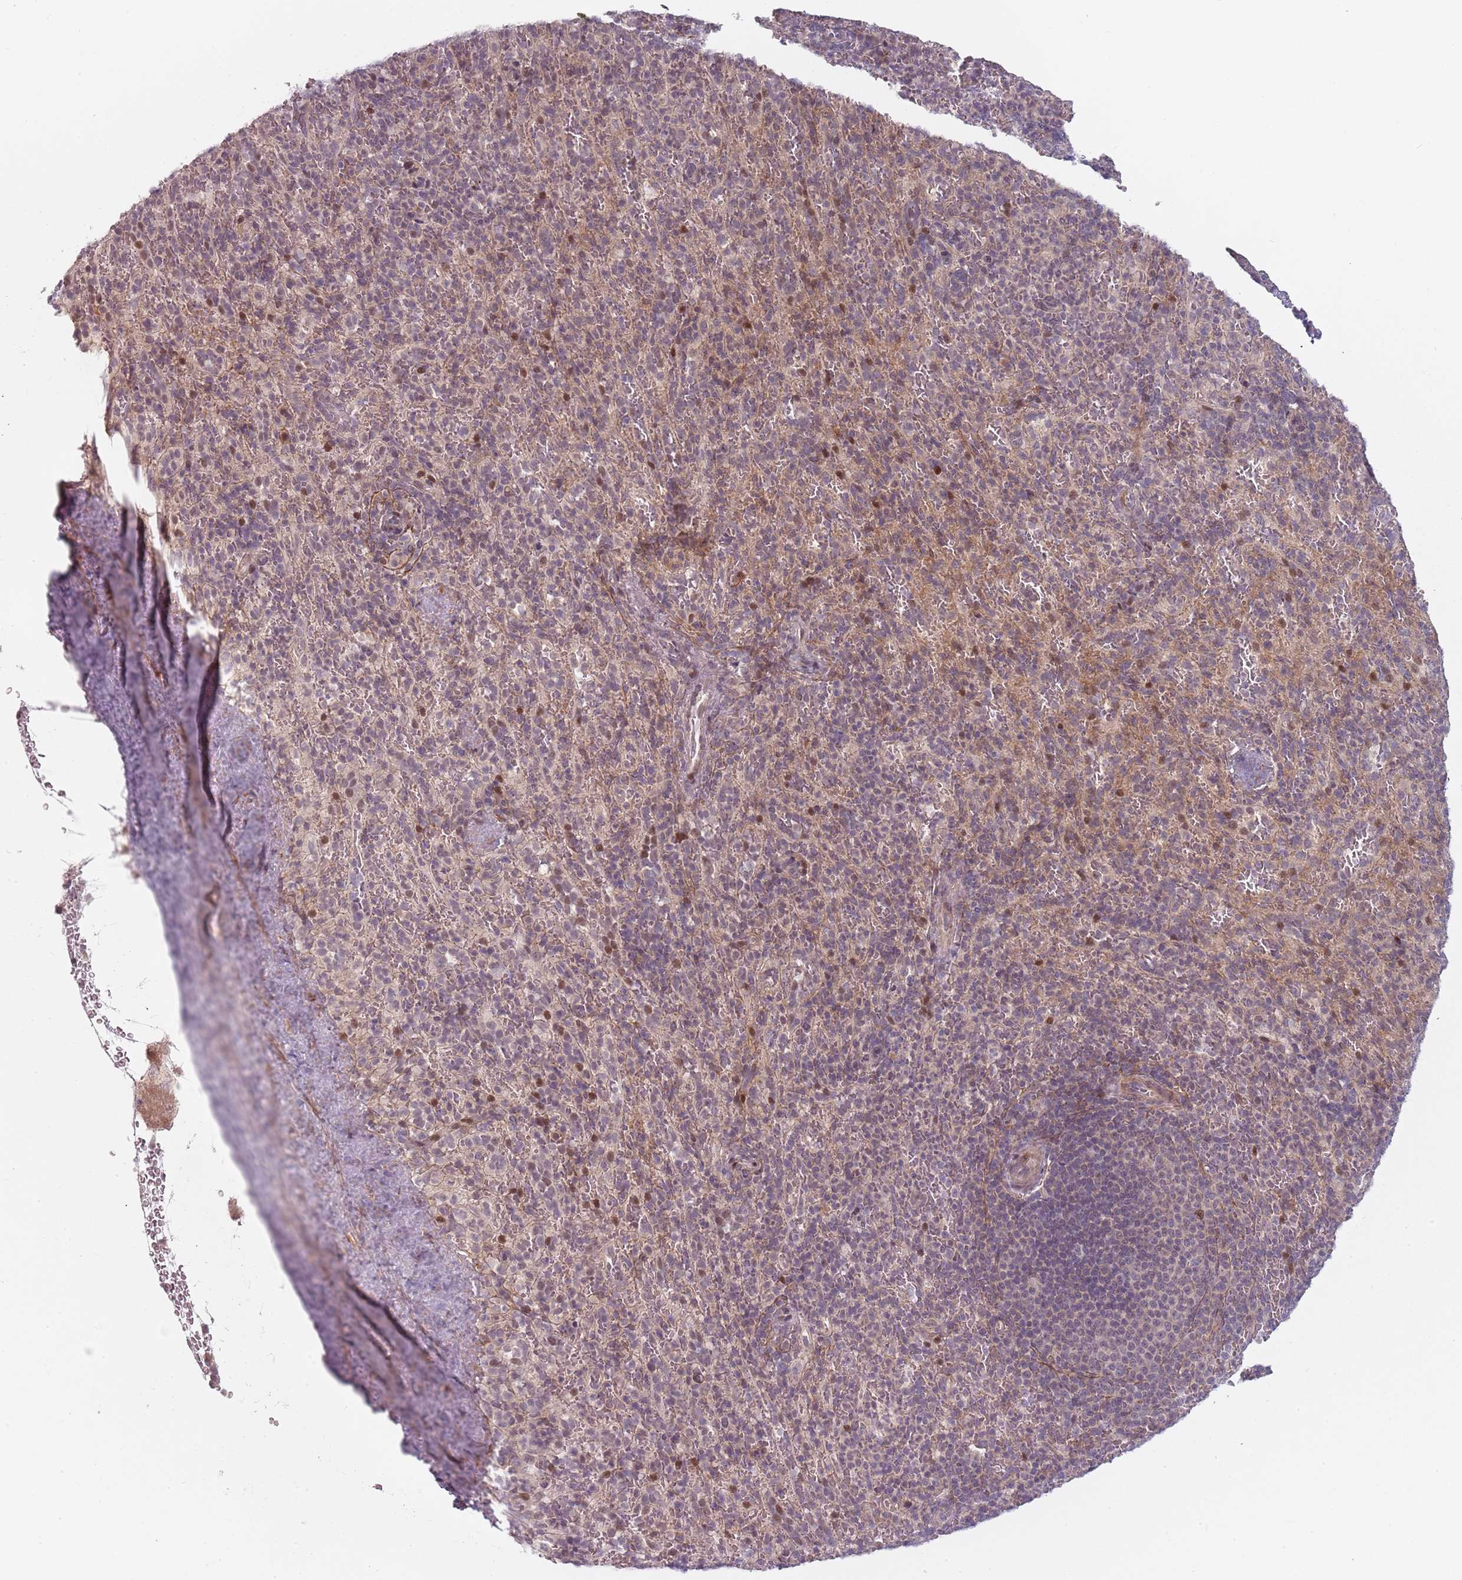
{"staining": {"intensity": "moderate", "quantity": "<25%", "location": "nuclear"}, "tissue": "spleen", "cell_type": "Cells in red pulp", "image_type": "normal", "snomed": [{"axis": "morphology", "description": "Normal tissue, NOS"}, {"axis": "topography", "description": "Spleen"}], "caption": "The image reveals immunohistochemical staining of normal spleen. There is moderate nuclear staining is identified in about <25% of cells in red pulp.", "gene": "RPS6KA2", "patient": {"sex": "female", "age": 21}}